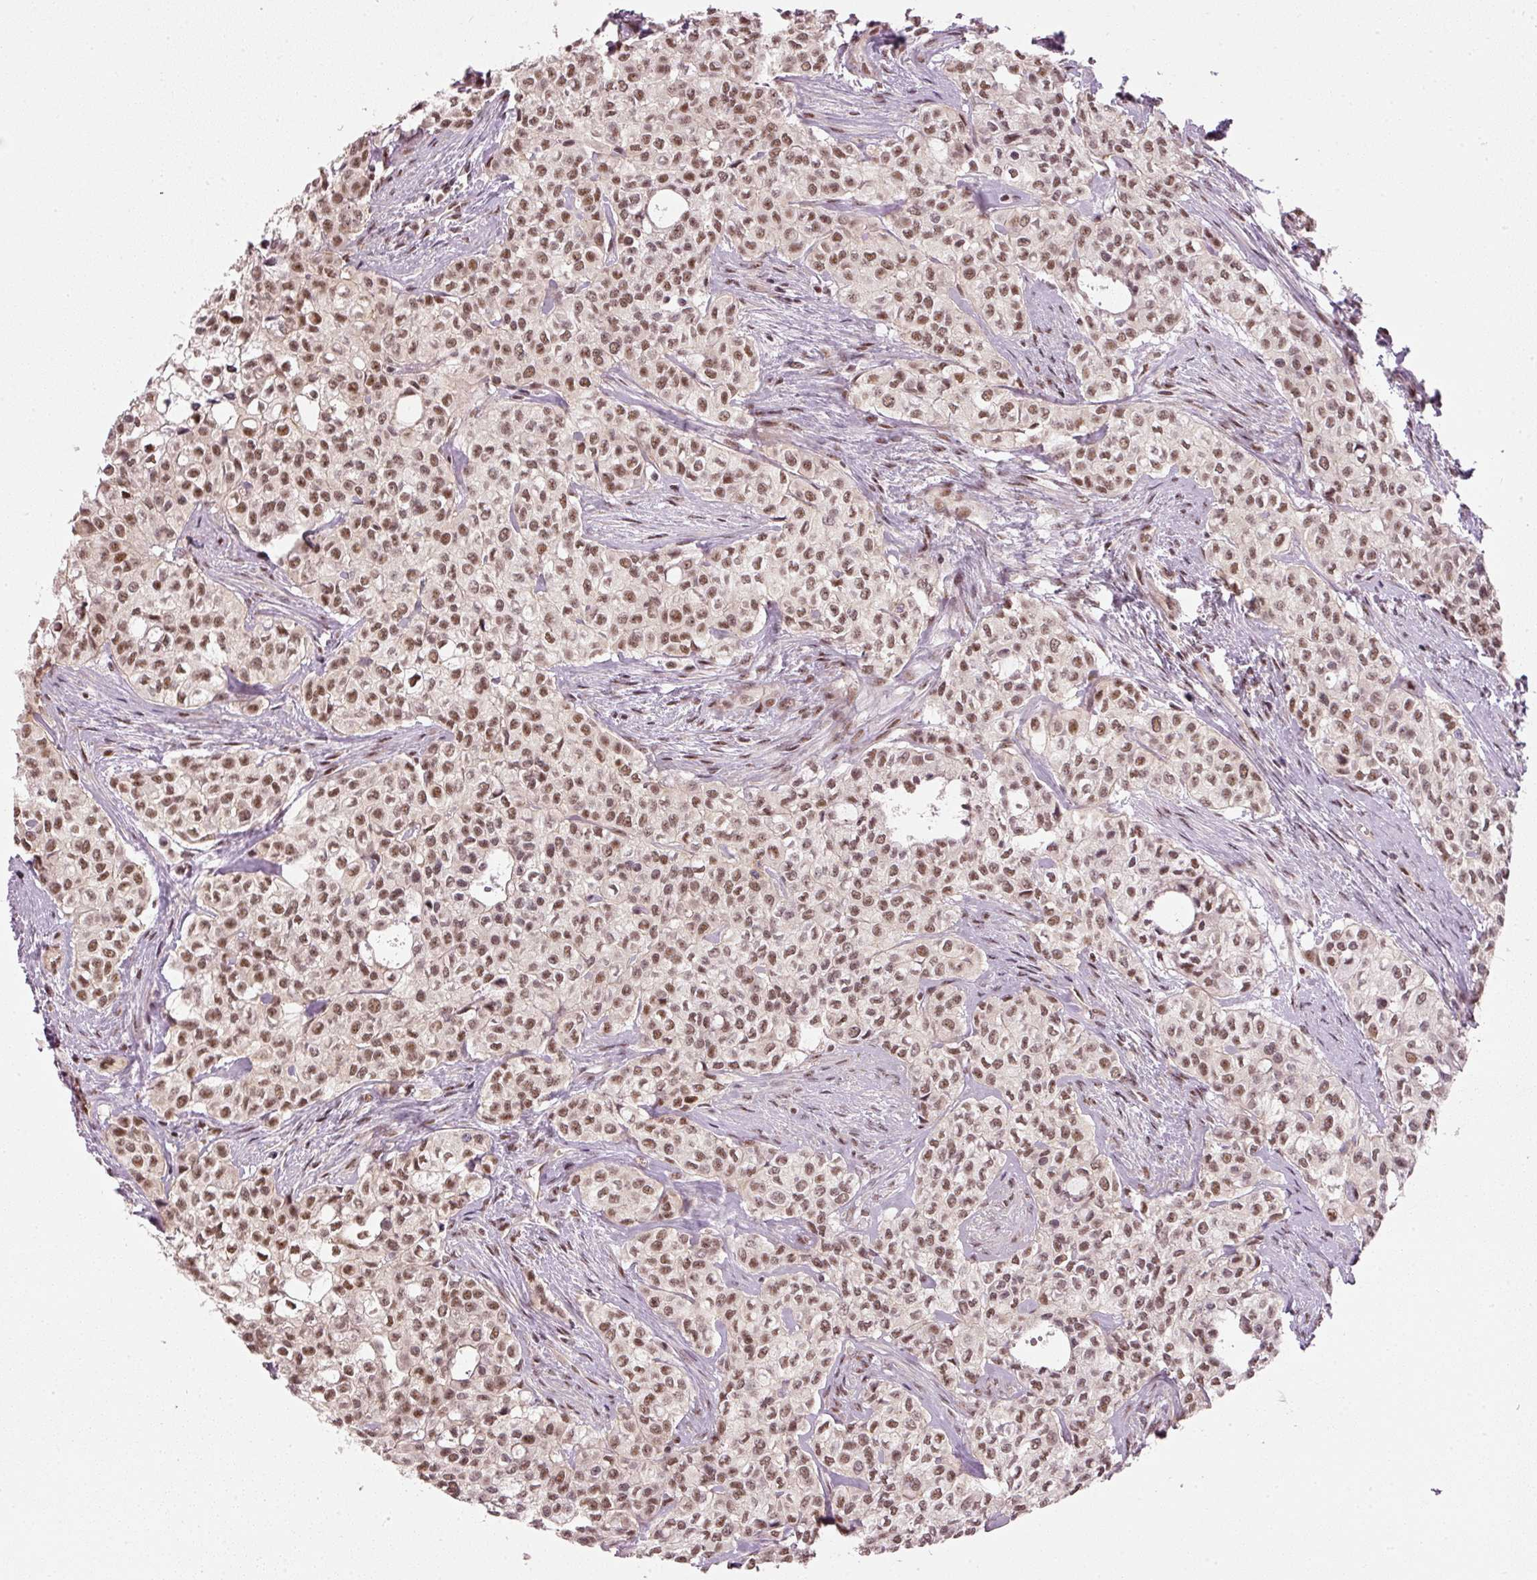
{"staining": {"intensity": "moderate", "quantity": ">75%", "location": "nuclear"}, "tissue": "head and neck cancer", "cell_type": "Tumor cells", "image_type": "cancer", "snomed": [{"axis": "morphology", "description": "Adenocarcinoma, NOS"}, {"axis": "topography", "description": "Head-Neck"}], "caption": "Head and neck cancer stained for a protein (brown) demonstrates moderate nuclear positive expression in approximately >75% of tumor cells.", "gene": "THOC6", "patient": {"sex": "male", "age": 81}}